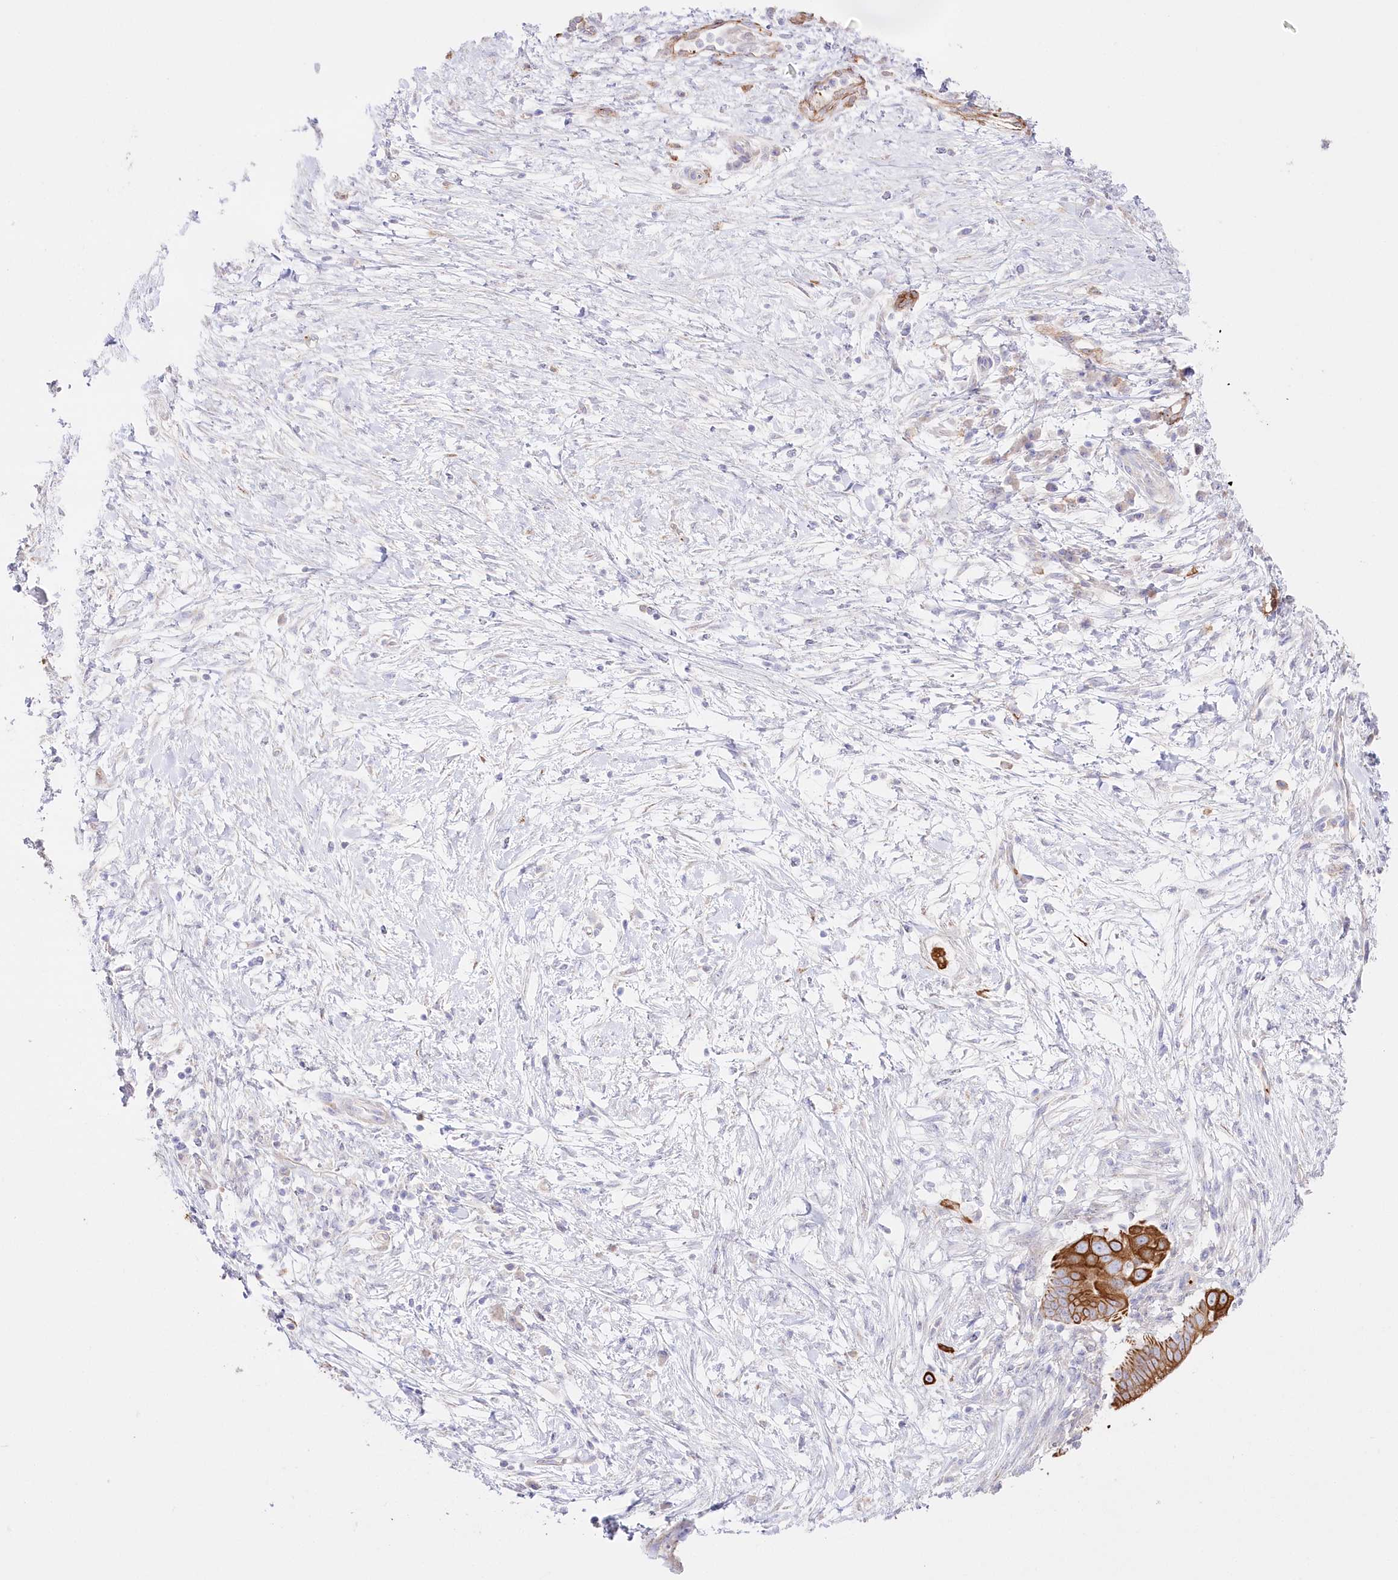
{"staining": {"intensity": "strong", "quantity": ">75%", "location": "cytoplasmic/membranous"}, "tissue": "pancreatic cancer", "cell_type": "Tumor cells", "image_type": "cancer", "snomed": [{"axis": "morphology", "description": "Adenocarcinoma, NOS"}, {"axis": "topography", "description": "Pancreas"}], "caption": "High-magnification brightfield microscopy of adenocarcinoma (pancreatic) stained with DAB (brown) and counterstained with hematoxylin (blue). tumor cells exhibit strong cytoplasmic/membranous staining is appreciated in about>75% of cells. The staining was performed using DAB to visualize the protein expression in brown, while the nuclei were stained in blue with hematoxylin (Magnification: 20x).", "gene": "SLC39A10", "patient": {"sex": "male", "age": 68}}